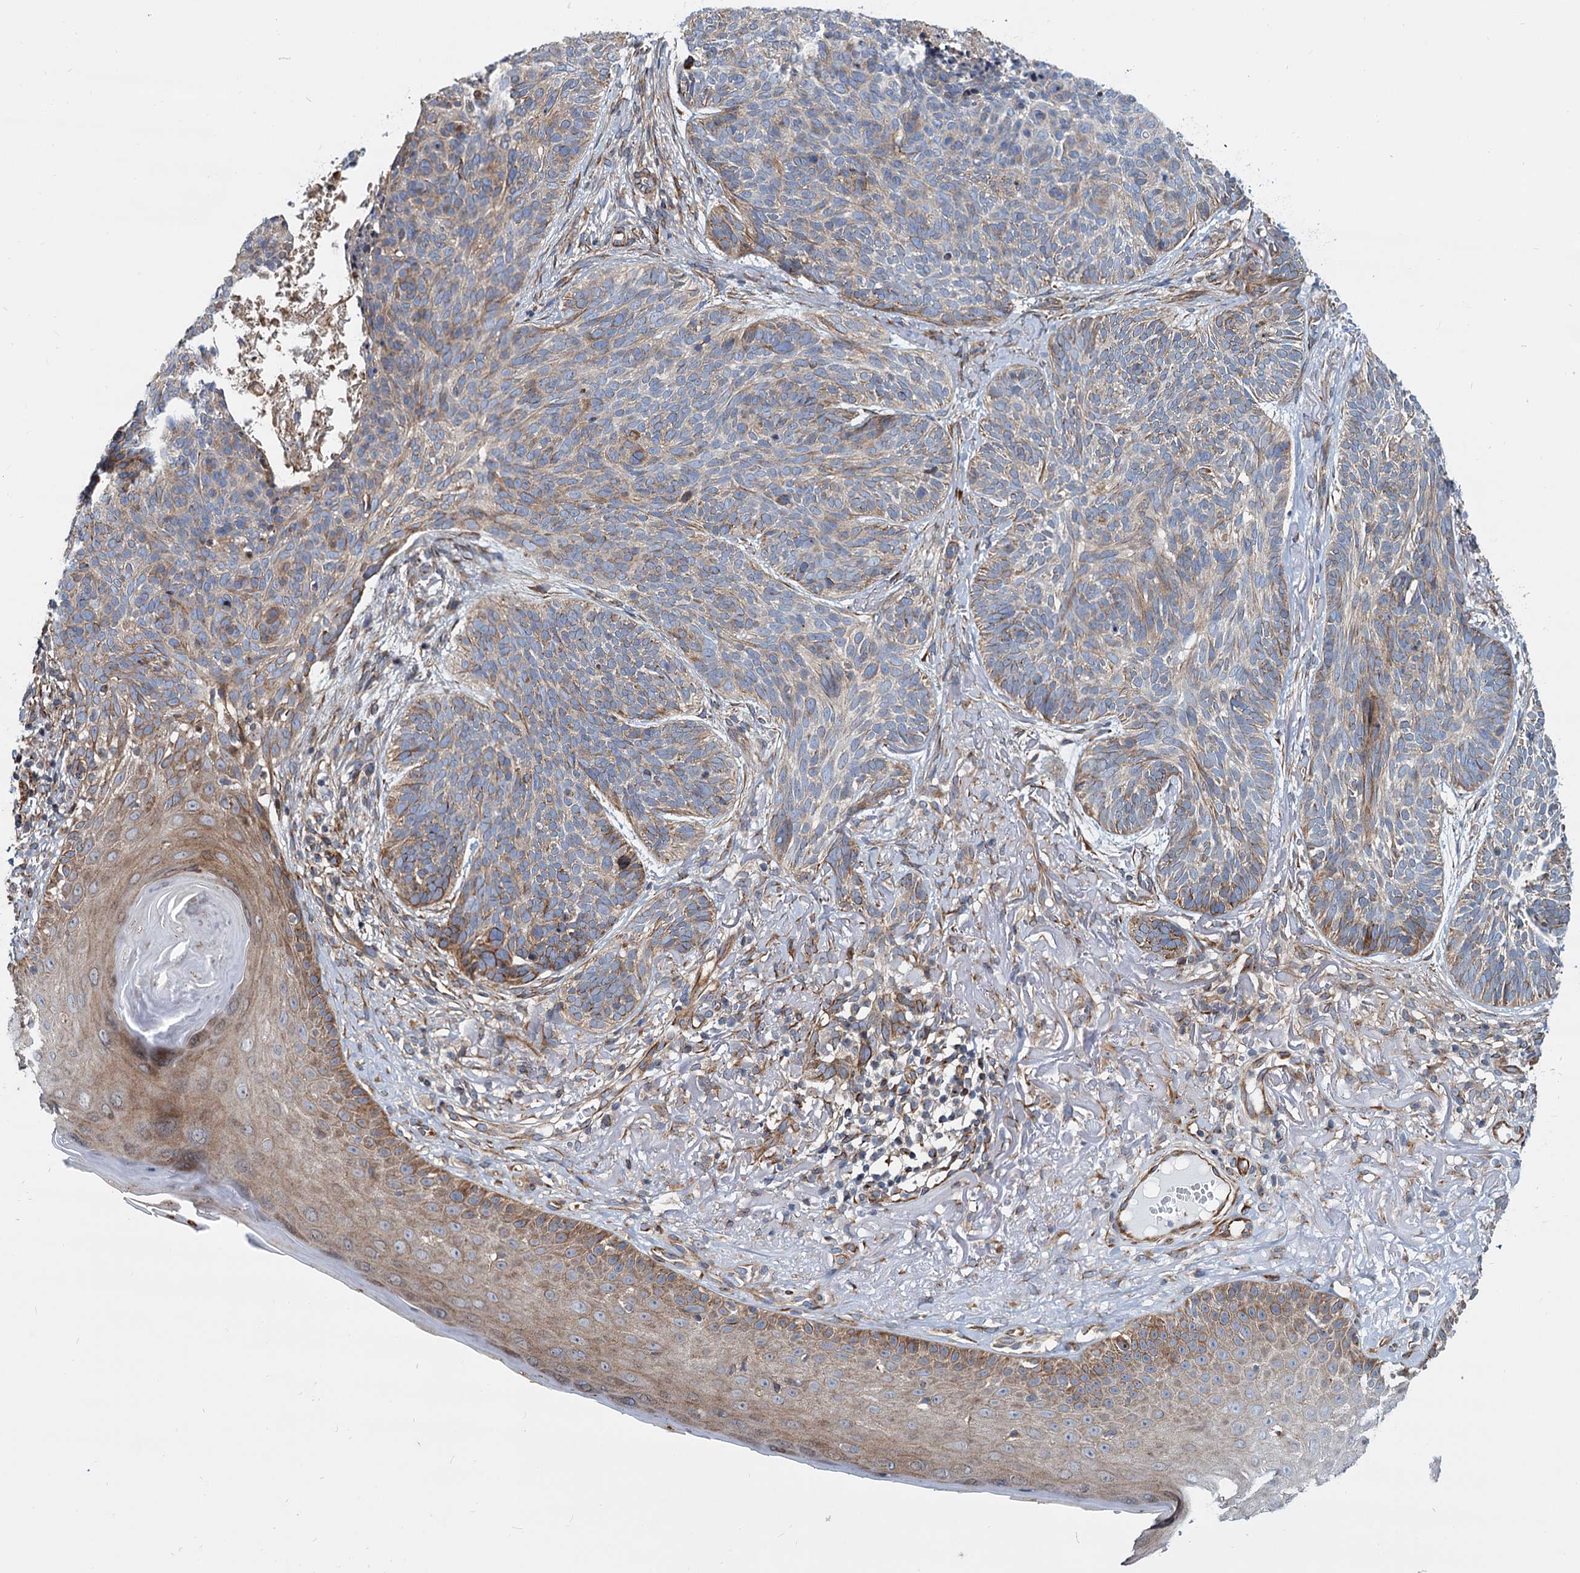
{"staining": {"intensity": "moderate", "quantity": "<25%", "location": "cytoplasmic/membranous"}, "tissue": "skin cancer", "cell_type": "Tumor cells", "image_type": "cancer", "snomed": [{"axis": "morphology", "description": "Normal tissue, NOS"}, {"axis": "morphology", "description": "Basal cell carcinoma"}, {"axis": "topography", "description": "Skin"}], "caption": "An image showing moderate cytoplasmic/membranous staining in about <25% of tumor cells in skin cancer, as visualized by brown immunohistochemical staining.", "gene": "PSEN1", "patient": {"sex": "male", "age": 66}}